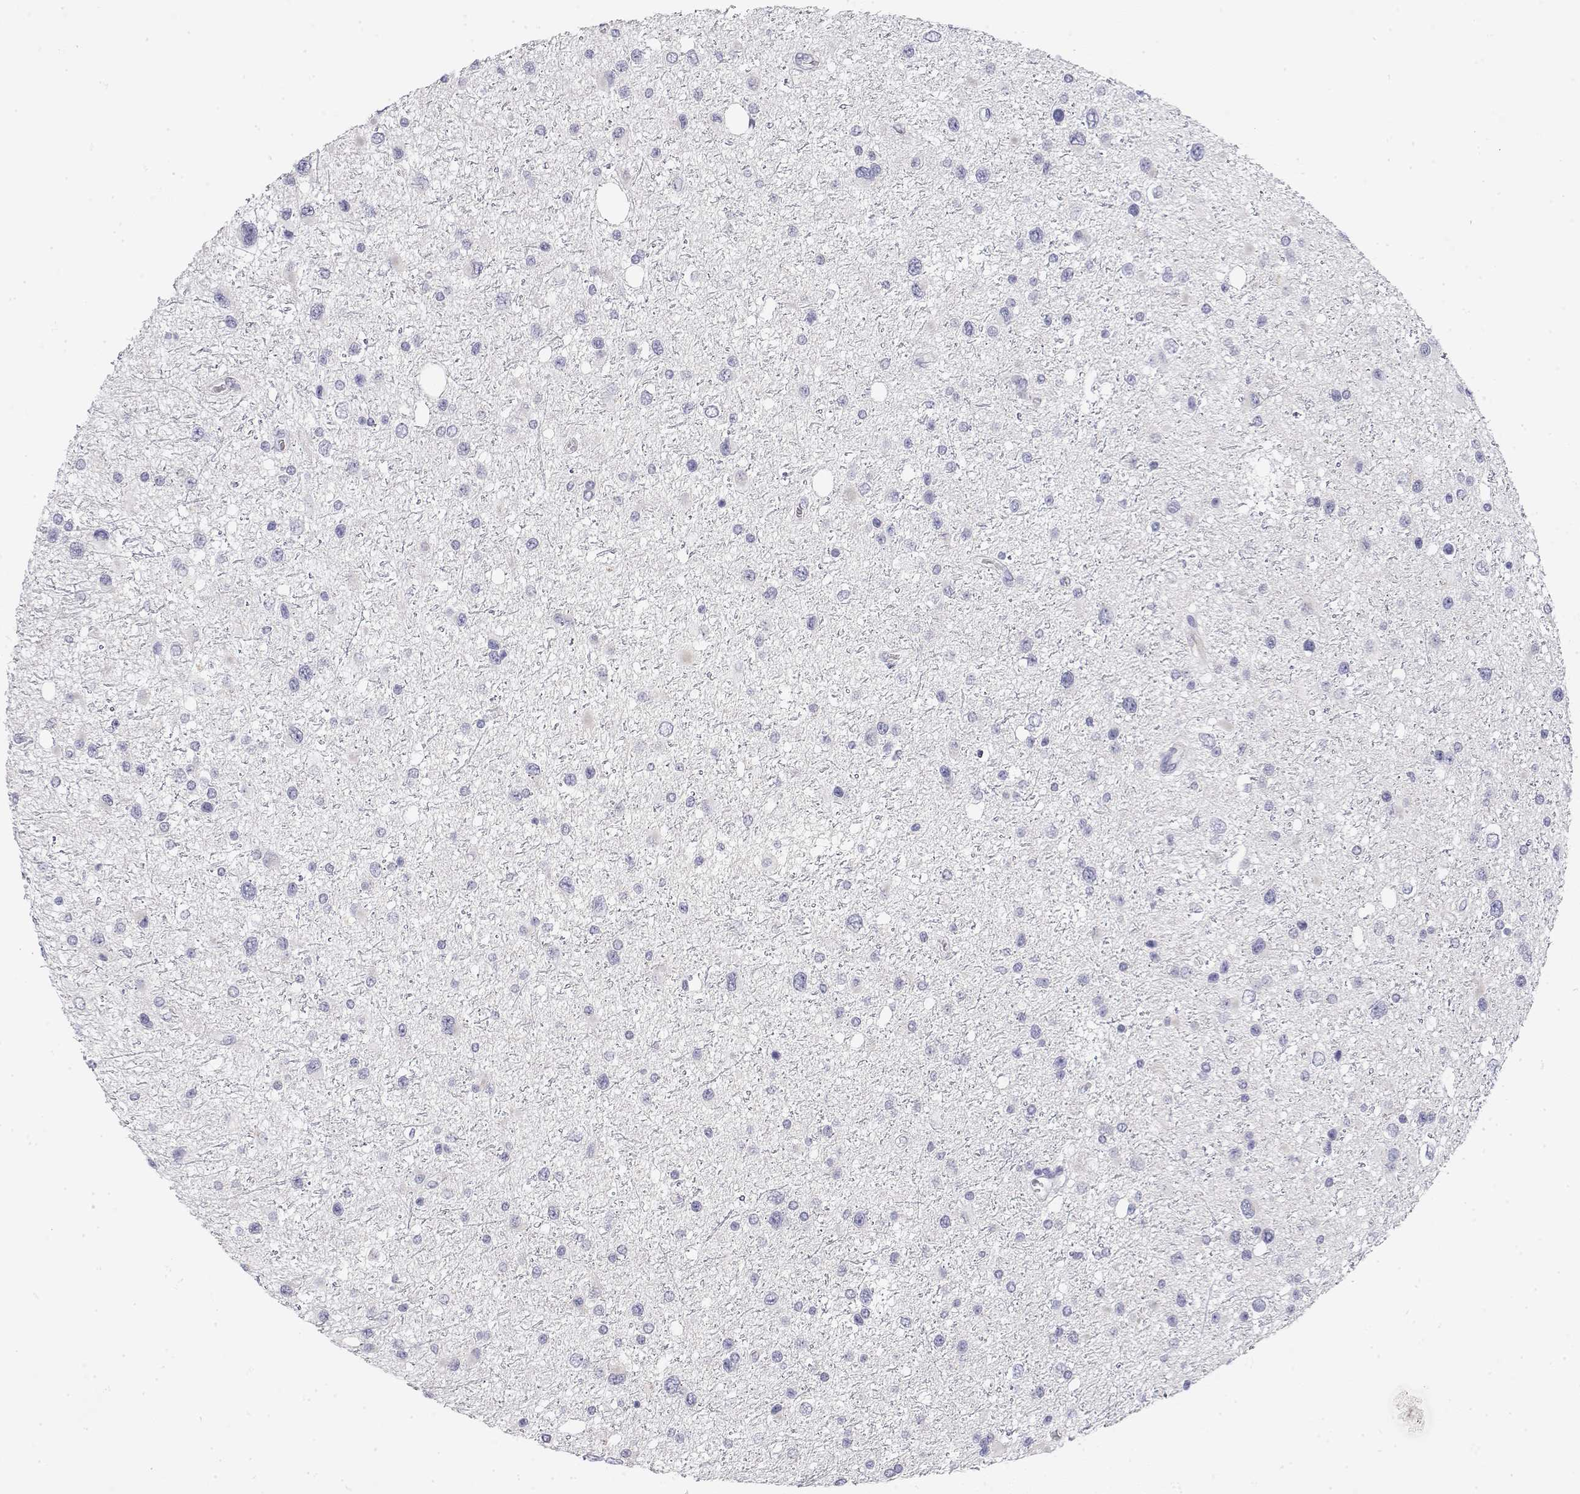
{"staining": {"intensity": "negative", "quantity": "none", "location": "none"}, "tissue": "glioma", "cell_type": "Tumor cells", "image_type": "cancer", "snomed": [{"axis": "morphology", "description": "Glioma, malignant, Low grade"}, {"axis": "topography", "description": "Brain"}], "caption": "A histopathology image of human malignant glioma (low-grade) is negative for staining in tumor cells.", "gene": "MISP", "patient": {"sex": "female", "age": 32}}